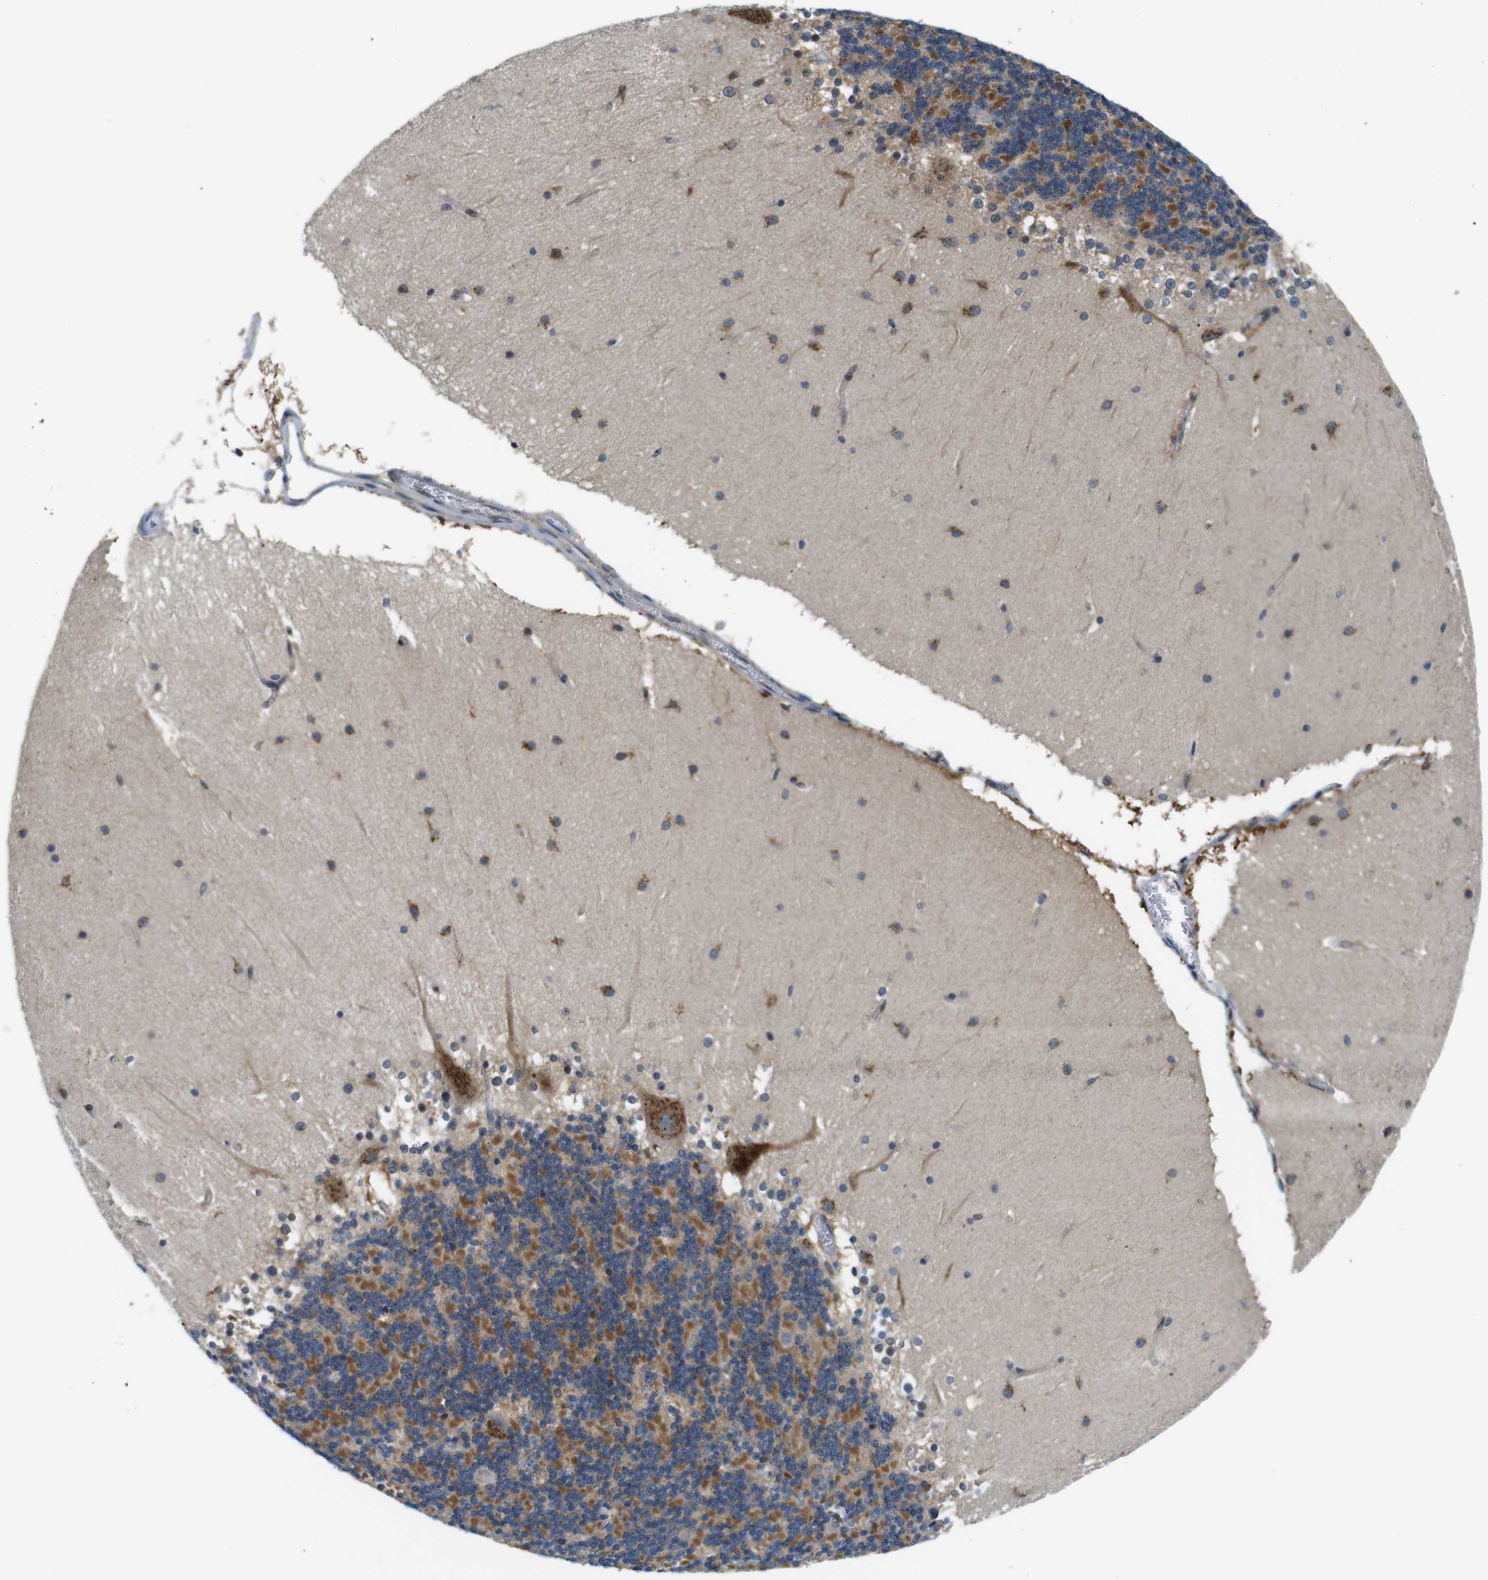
{"staining": {"intensity": "moderate", "quantity": ">75%", "location": "cytoplasmic/membranous"}, "tissue": "cerebellum", "cell_type": "Cells in granular layer", "image_type": "normal", "snomed": [{"axis": "morphology", "description": "Normal tissue, NOS"}, {"axis": "topography", "description": "Cerebellum"}], "caption": "Cerebellum stained with a brown dye displays moderate cytoplasmic/membranous positive expression in about >75% of cells in granular layer.", "gene": "ZDHHC3", "patient": {"sex": "female", "age": 19}}